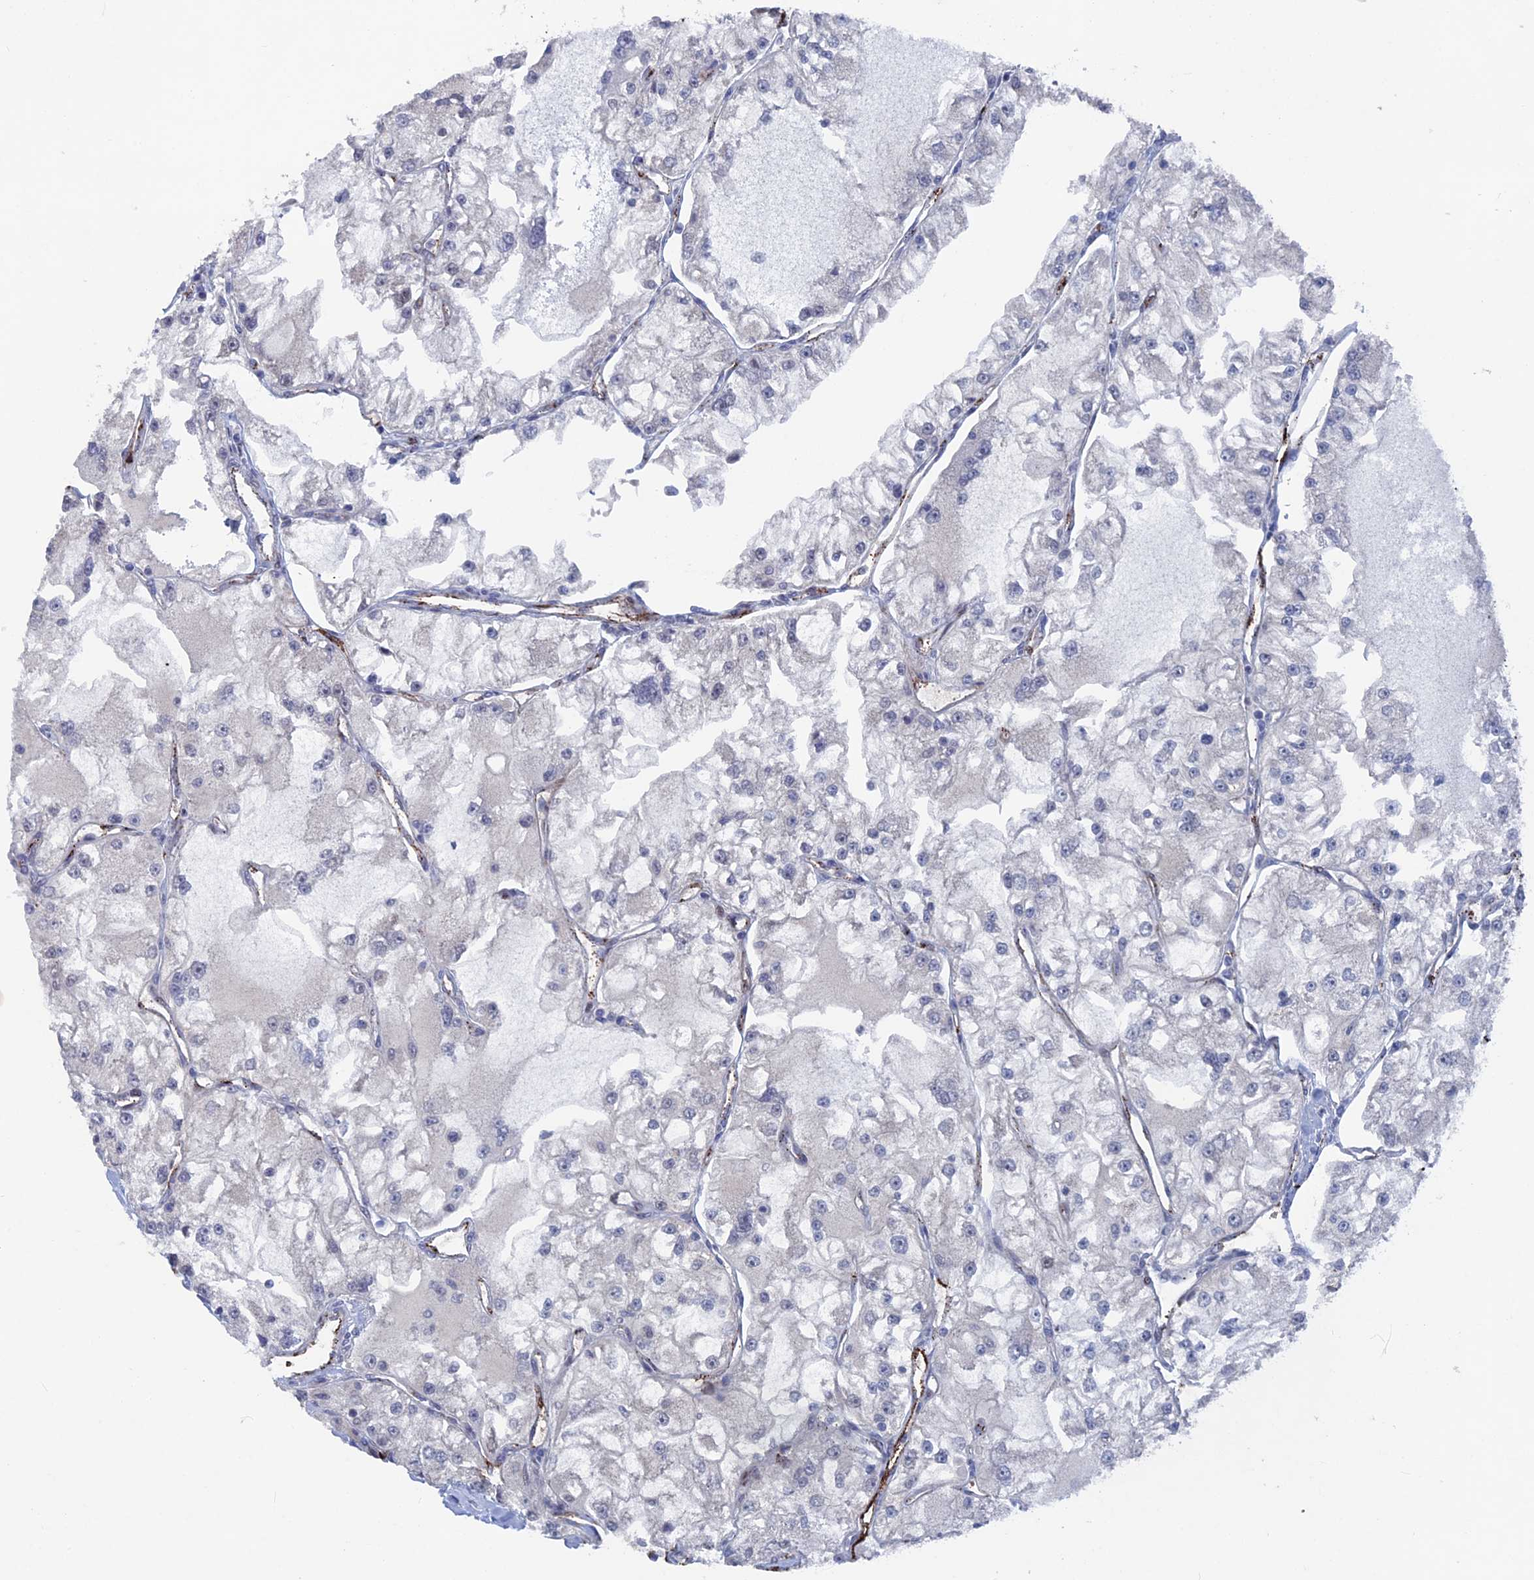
{"staining": {"intensity": "negative", "quantity": "none", "location": "none"}, "tissue": "renal cancer", "cell_type": "Tumor cells", "image_type": "cancer", "snomed": [{"axis": "morphology", "description": "Adenocarcinoma, NOS"}, {"axis": "topography", "description": "Kidney"}], "caption": "IHC micrograph of neoplastic tissue: renal adenocarcinoma stained with DAB shows no significant protein positivity in tumor cells. The staining is performed using DAB brown chromogen with nuclei counter-stained in using hematoxylin.", "gene": "SH3D21", "patient": {"sex": "female", "age": 72}}